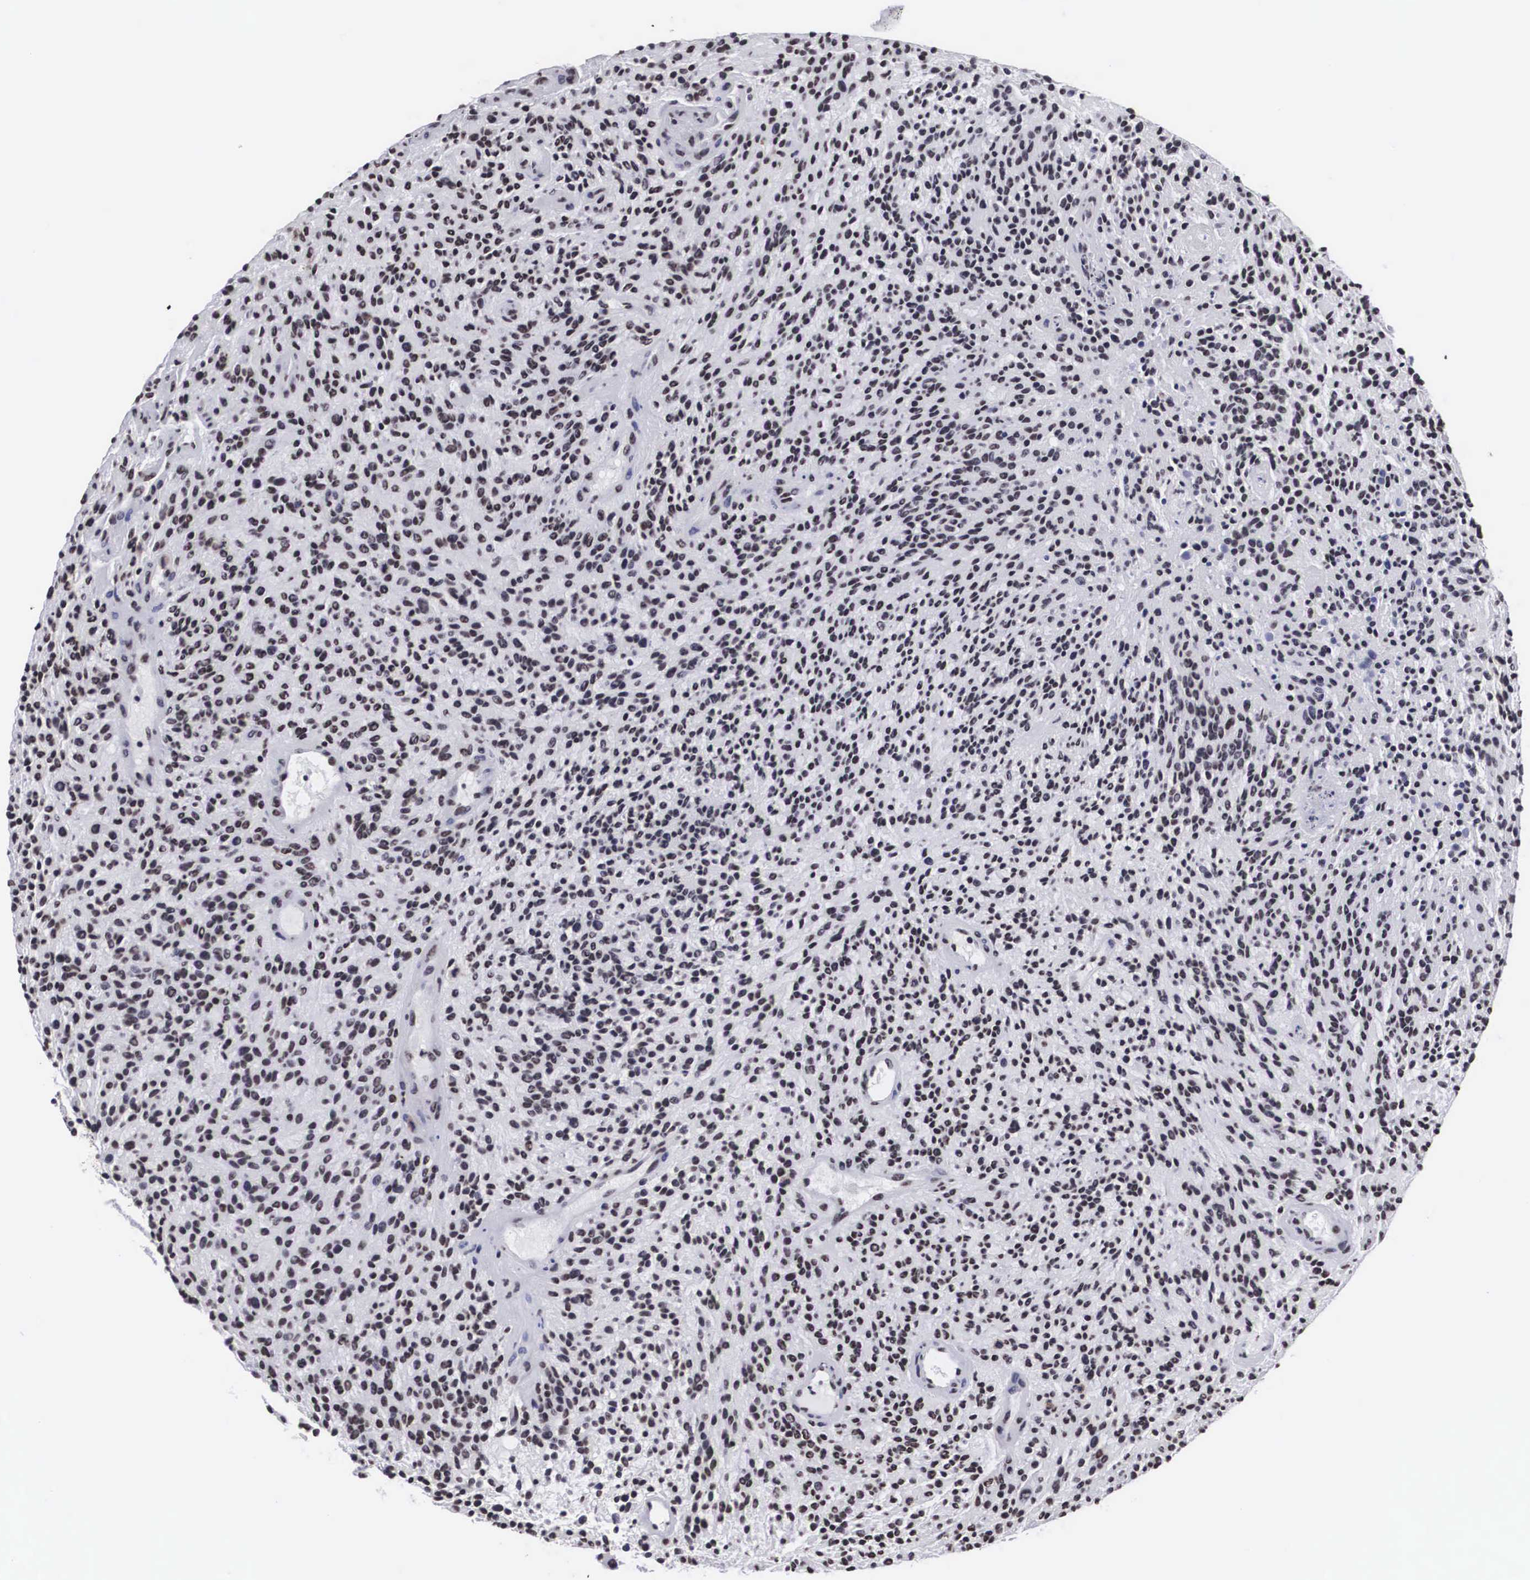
{"staining": {"intensity": "moderate", "quantity": ">75%", "location": "nuclear"}, "tissue": "glioma", "cell_type": "Tumor cells", "image_type": "cancer", "snomed": [{"axis": "morphology", "description": "Glioma, malignant, High grade"}, {"axis": "topography", "description": "Brain"}], "caption": "Immunohistochemical staining of glioma reveals medium levels of moderate nuclear protein staining in approximately >75% of tumor cells.", "gene": "ACIN1", "patient": {"sex": "female", "age": 13}}